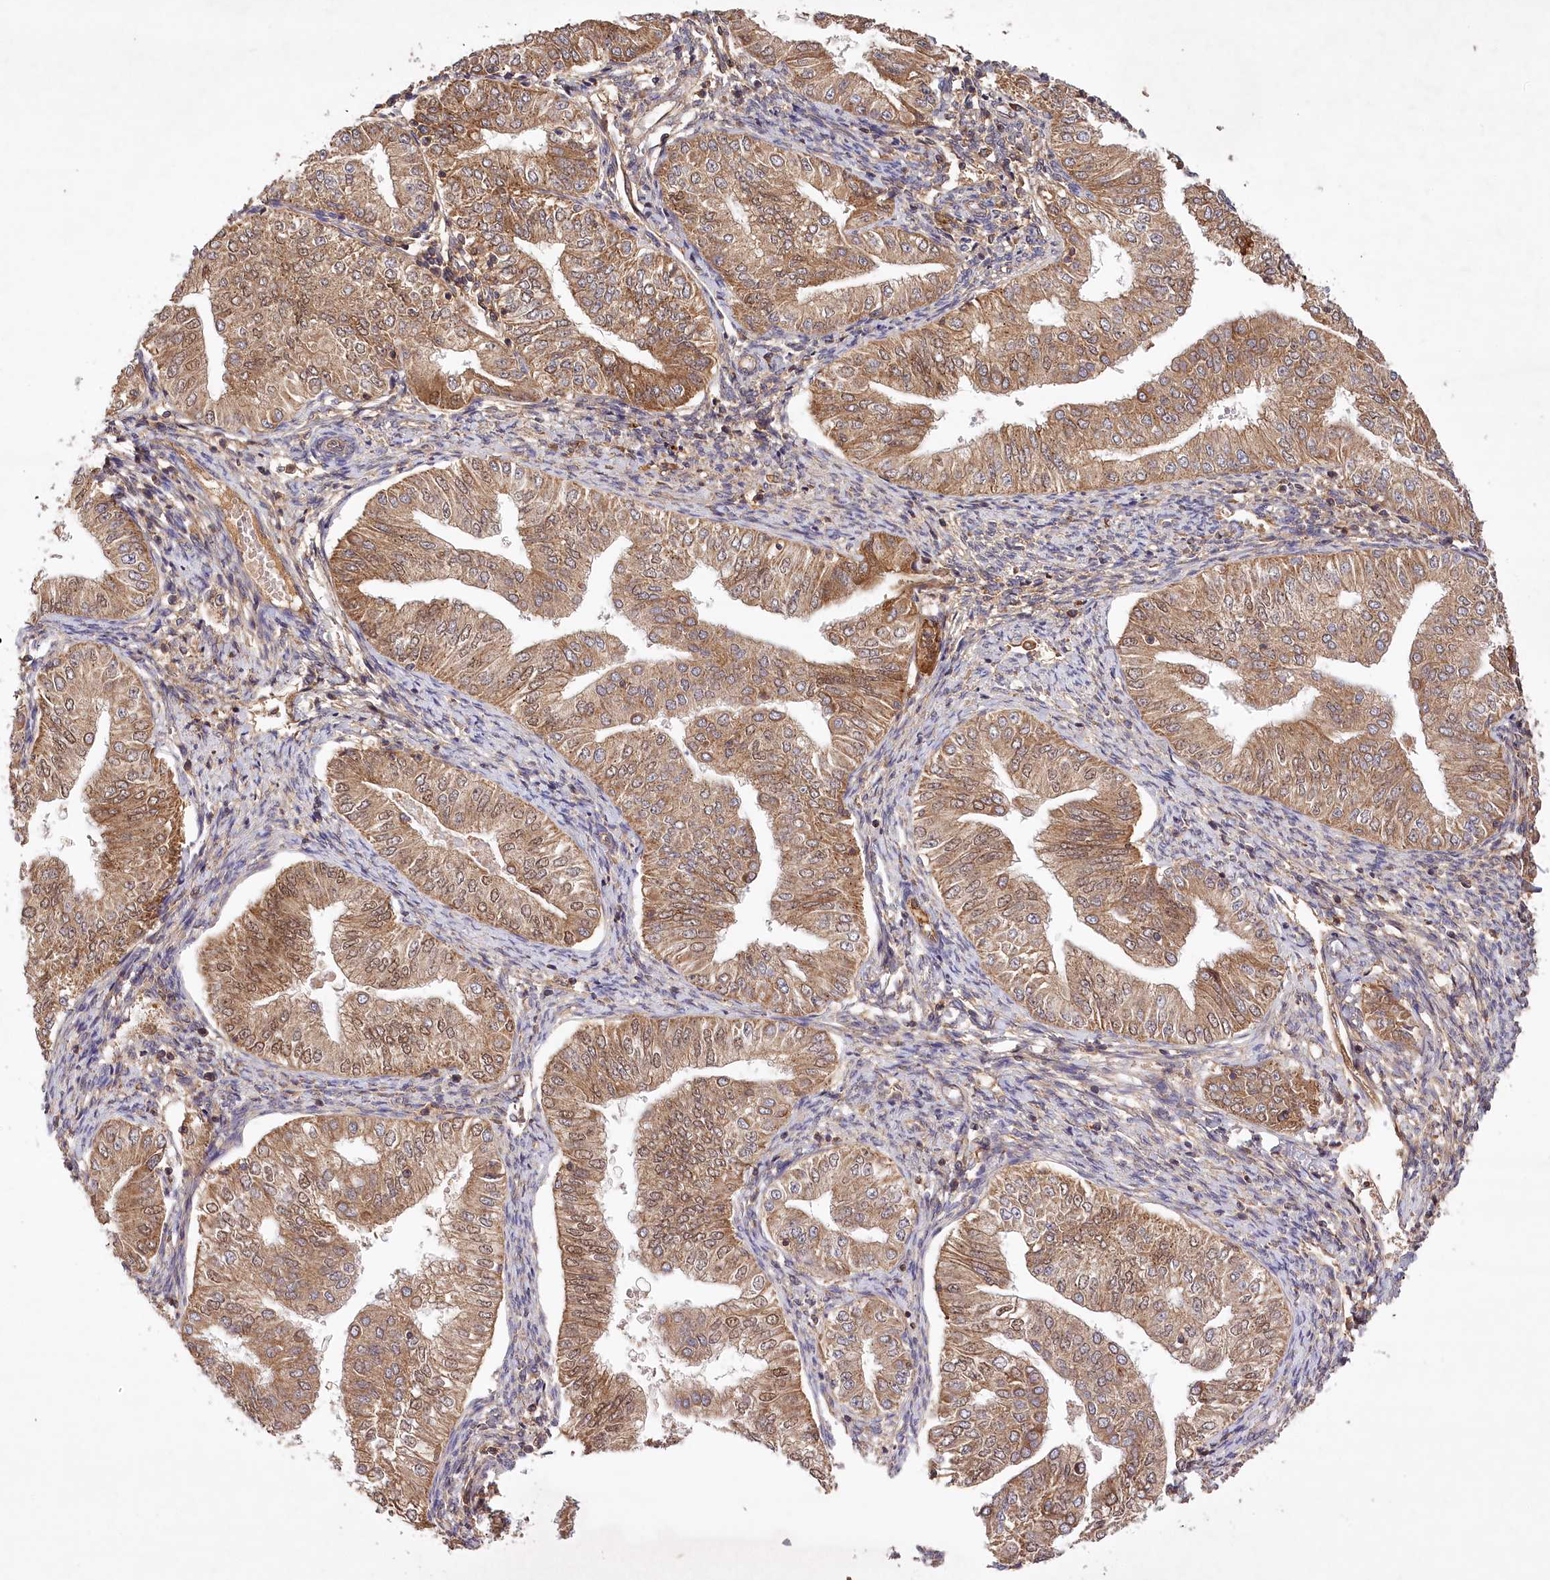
{"staining": {"intensity": "moderate", "quantity": ">75%", "location": "cytoplasmic/membranous"}, "tissue": "endometrial cancer", "cell_type": "Tumor cells", "image_type": "cancer", "snomed": [{"axis": "morphology", "description": "Normal tissue, NOS"}, {"axis": "morphology", "description": "Adenocarcinoma, NOS"}, {"axis": "topography", "description": "Endometrium"}], "caption": "This histopathology image displays endometrial cancer stained with immunohistochemistry (IHC) to label a protein in brown. The cytoplasmic/membranous of tumor cells show moderate positivity for the protein. Nuclei are counter-stained blue.", "gene": "LSS", "patient": {"sex": "female", "age": 53}}